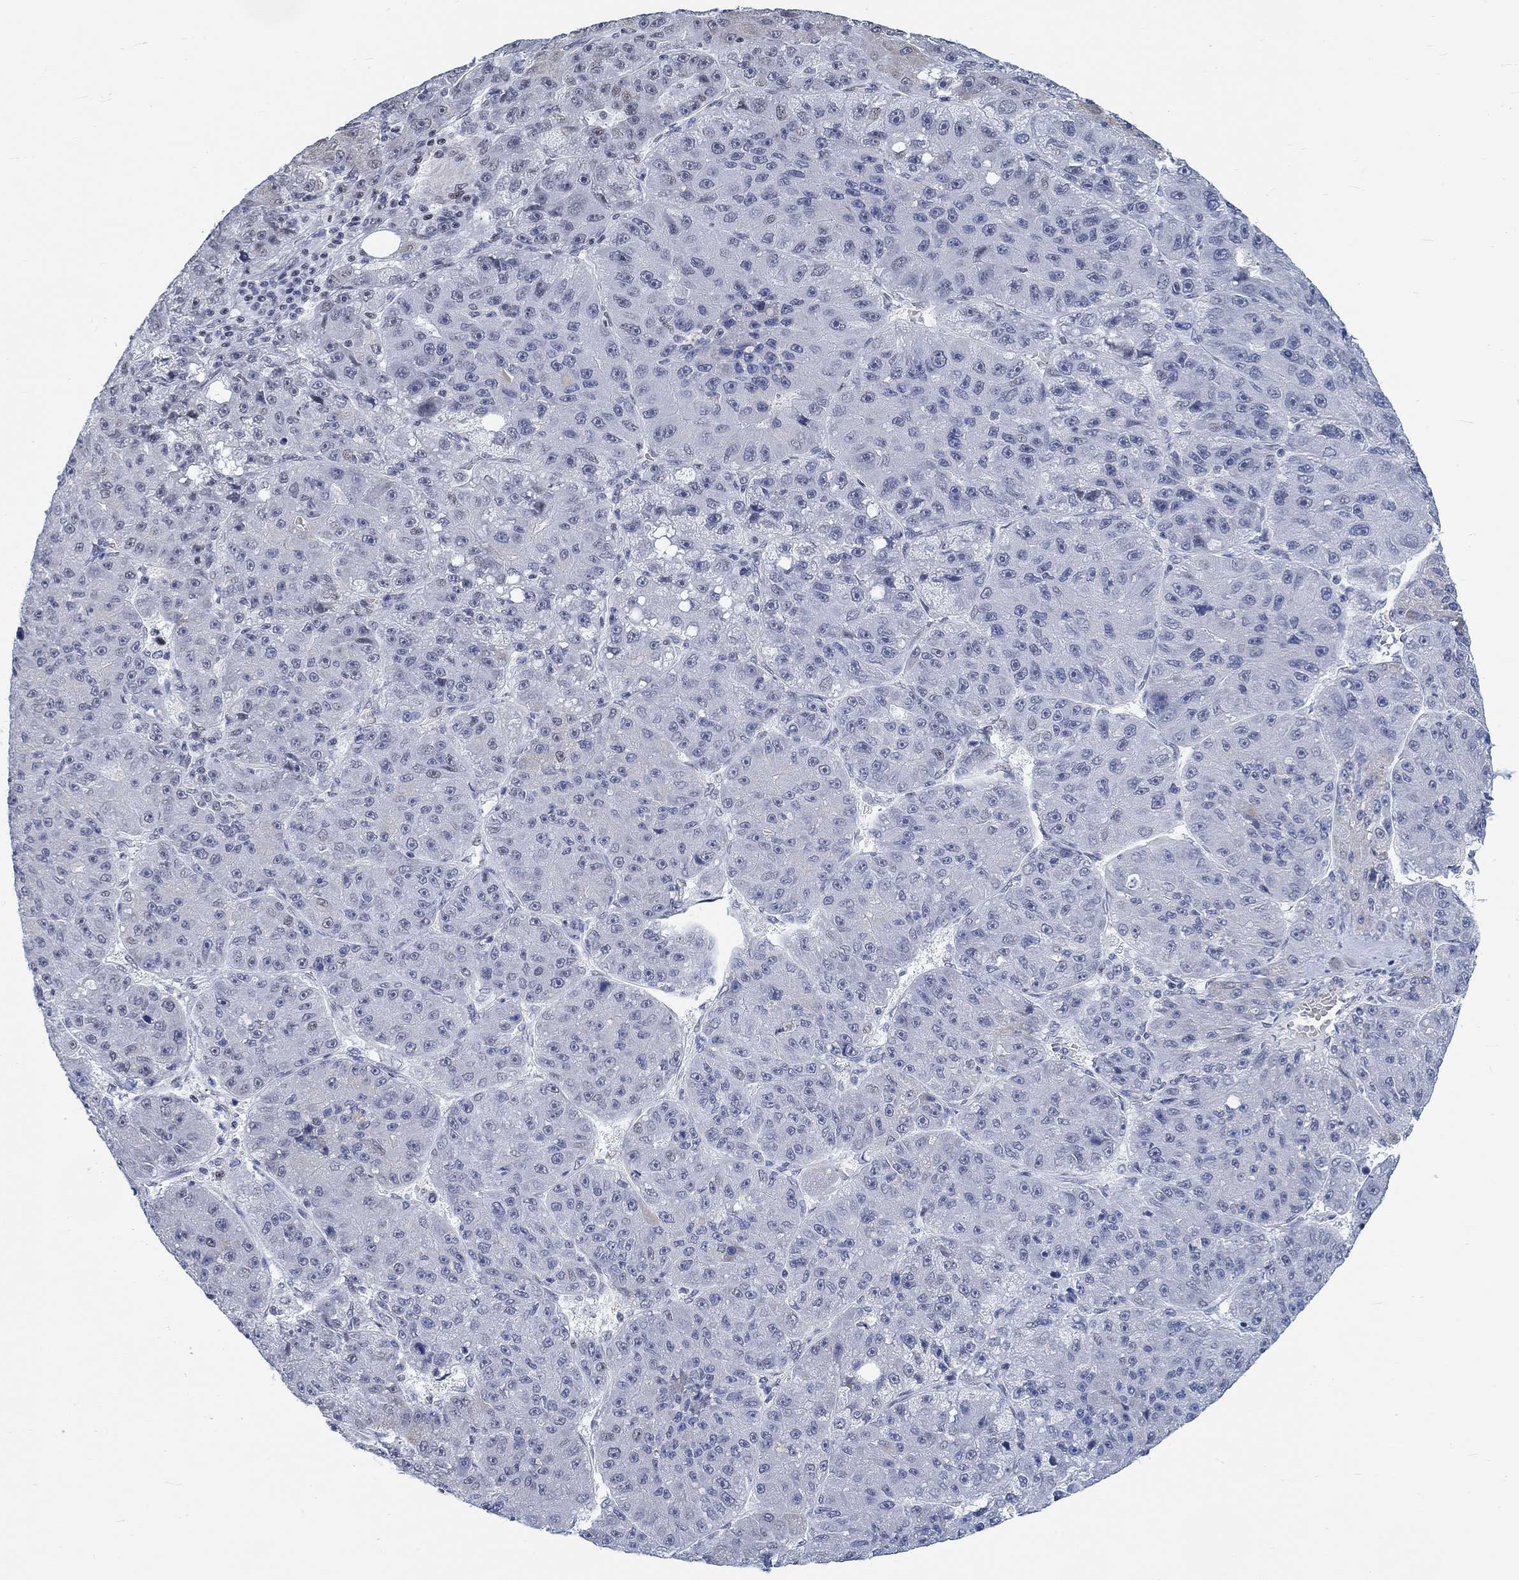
{"staining": {"intensity": "negative", "quantity": "none", "location": "none"}, "tissue": "liver cancer", "cell_type": "Tumor cells", "image_type": "cancer", "snomed": [{"axis": "morphology", "description": "Carcinoma, Hepatocellular, NOS"}, {"axis": "topography", "description": "Liver"}], "caption": "This is an immunohistochemistry histopathology image of human liver cancer. There is no staining in tumor cells.", "gene": "KCNH8", "patient": {"sex": "male", "age": 67}}